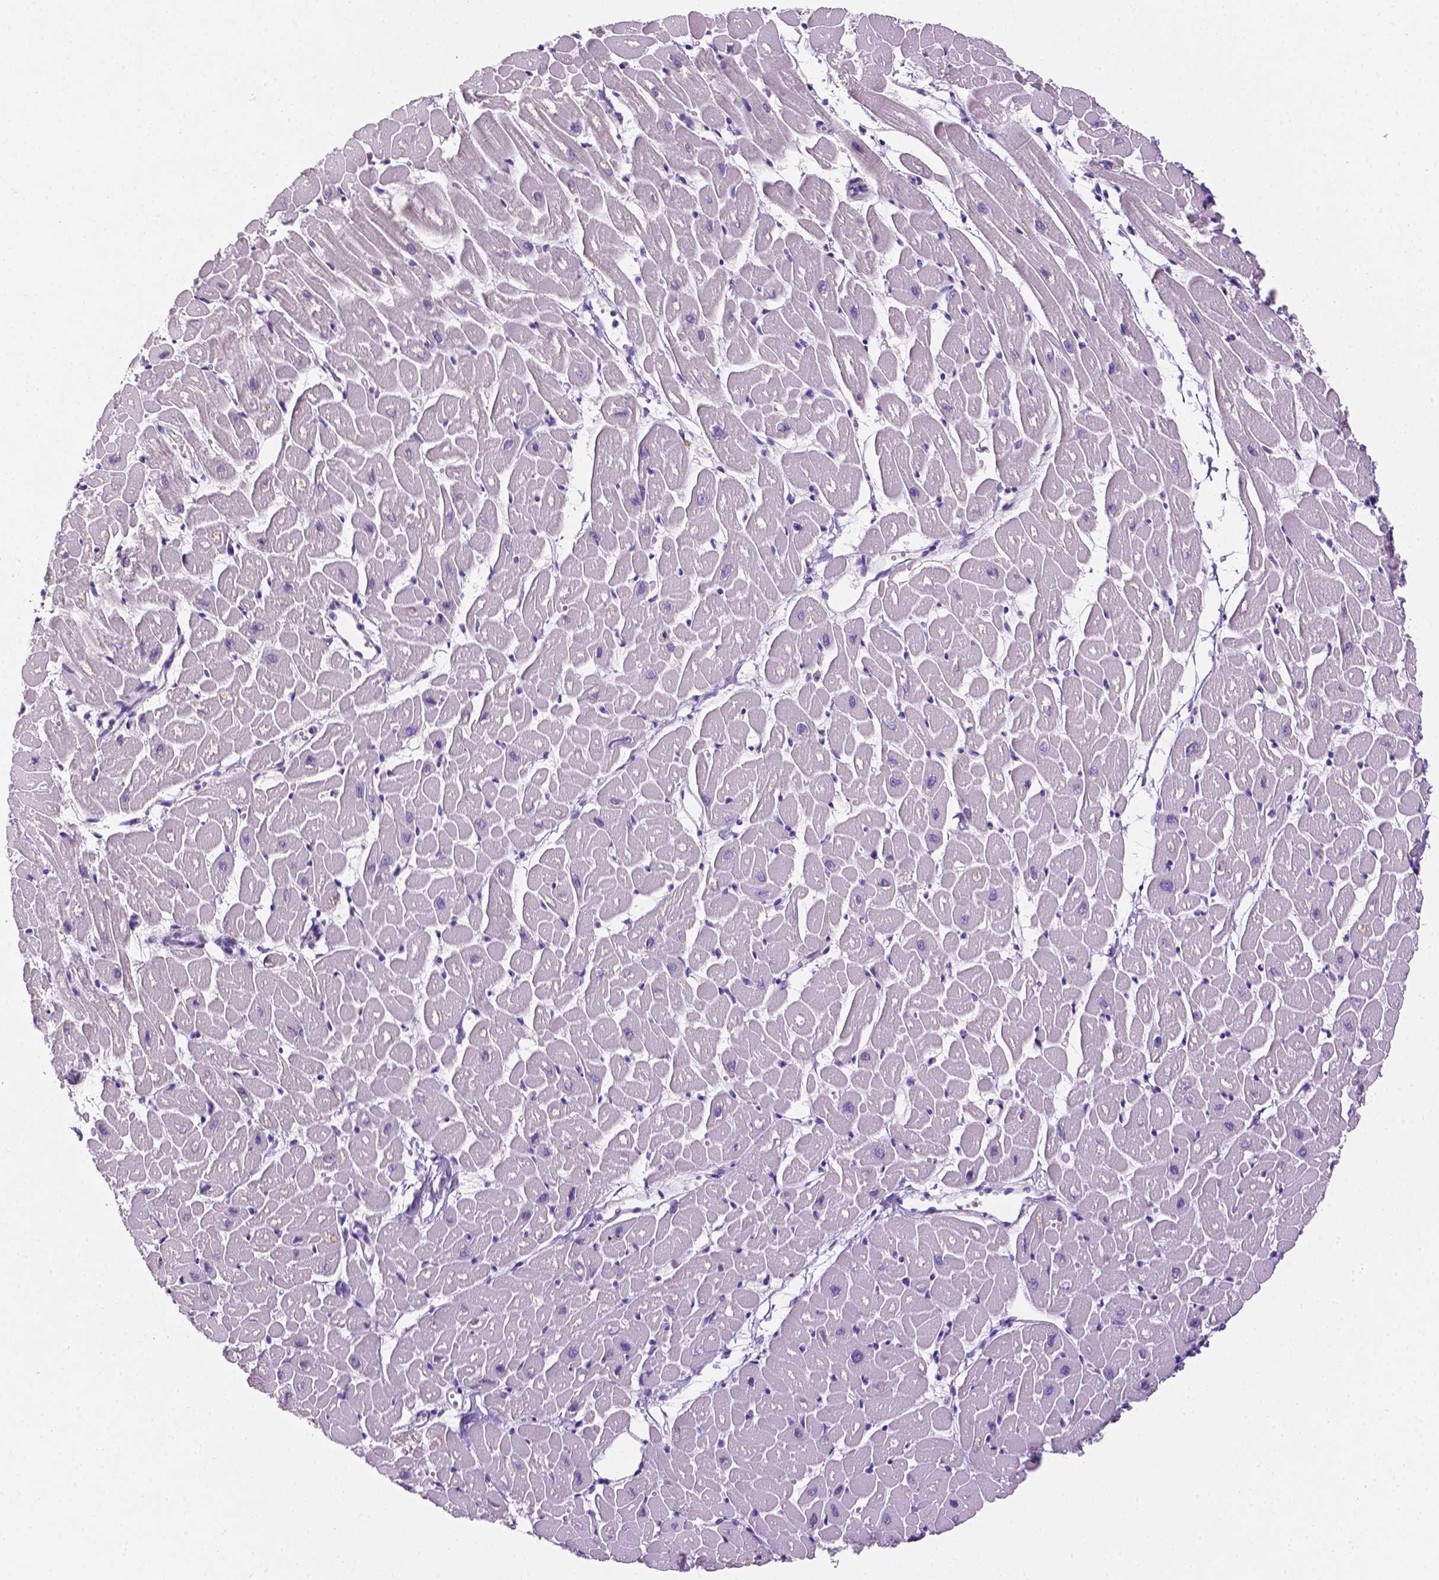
{"staining": {"intensity": "negative", "quantity": "none", "location": "none"}, "tissue": "heart muscle", "cell_type": "Cardiomyocytes", "image_type": "normal", "snomed": [{"axis": "morphology", "description": "Normal tissue, NOS"}, {"axis": "topography", "description": "Heart"}], "caption": "Immunohistochemistry (IHC) of unremarkable heart muscle exhibits no staining in cardiomyocytes.", "gene": "TACSTD2", "patient": {"sex": "male", "age": 57}}